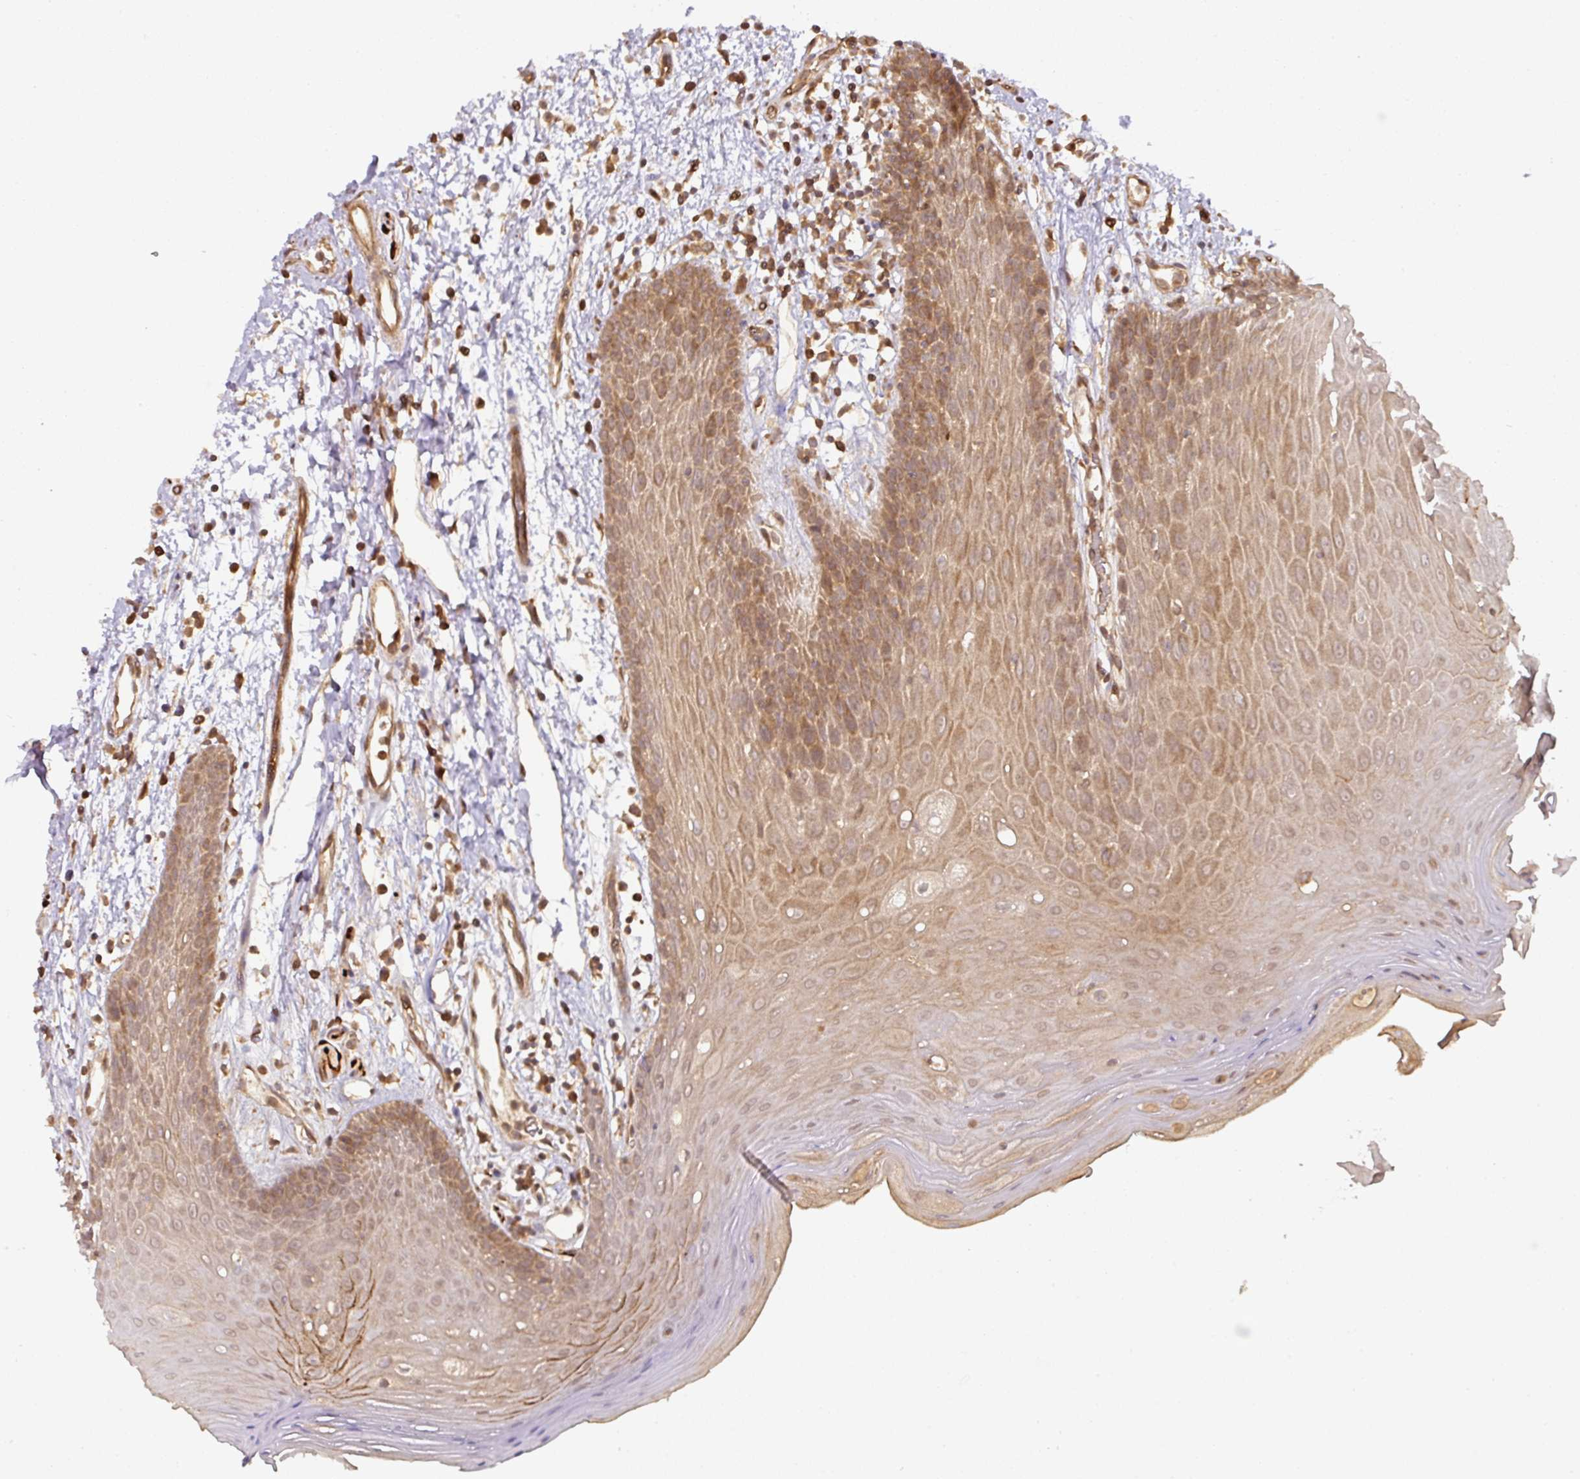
{"staining": {"intensity": "moderate", "quantity": ">75%", "location": "cytoplasmic/membranous"}, "tissue": "oral mucosa", "cell_type": "Squamous epithelial cells", "image_type": "normal", "snomed": [{"axis": "morphology", "description": "Normal tissue, NOS"}, {"axis": "topography", "description": "Oral tissue"}, {"axis": "topography", "description": "Tounge, NOS"}], "caption": "This micrograph reveals IHC staining of normal oral mucosa, with medium moderate cytoplasmic/membranous positivity in about >75% of squamous epithelial cells.", "gene": "EIF4EBP2", "patient": {"sex": "female", "age": 59}}